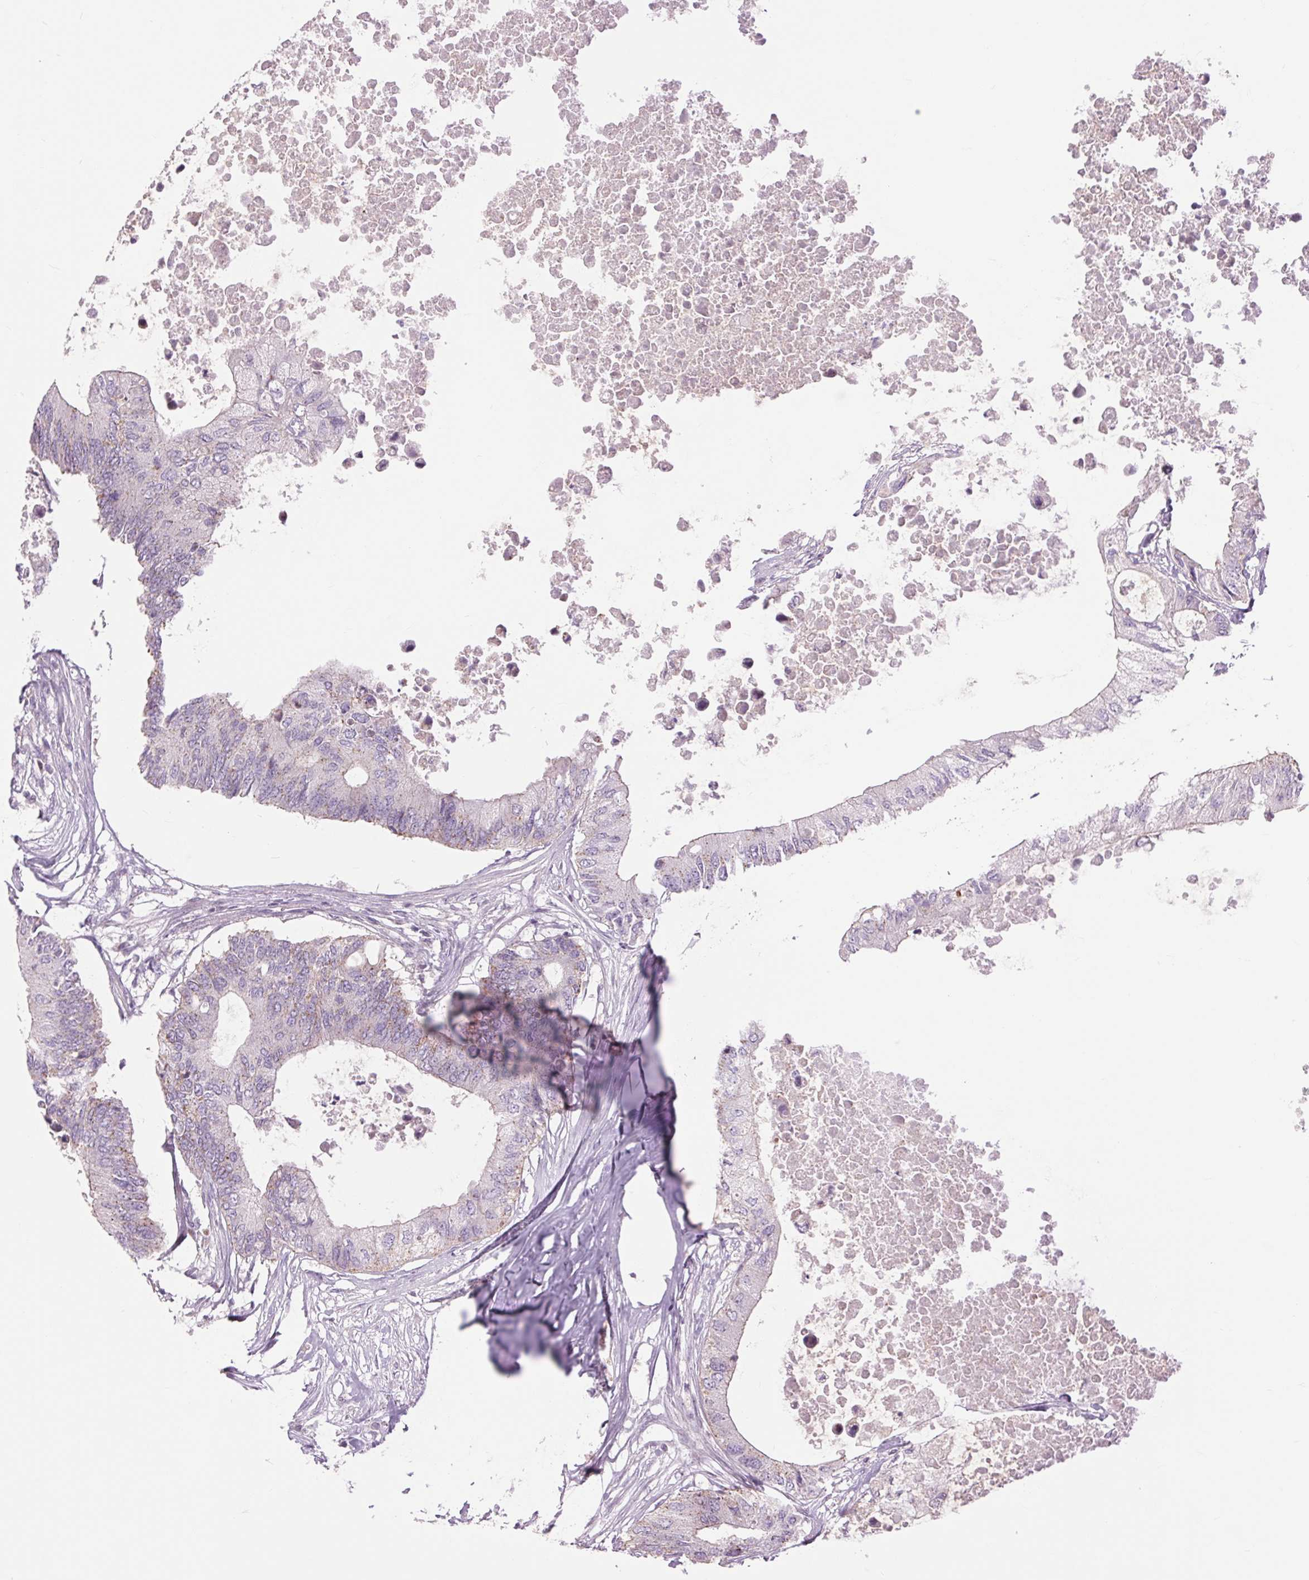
{"staining": {"intensity": "negative", "quantity": "none", "location": "none"}, "tissue": "colorectal cancer", "cell_type": "Tumor cells", "image_type": "cancer", "snomed": [{"axis": "morphology", "description": "Adenocarcinoma, NOS"}, {"axis": "topography", "description": "Colon"}], "caption": "Human colorectal cancer (adenocarcinoma) stained for a protein using immunohistochemistry (IHC) demonstrates no positivity in tumor cells.", "gene": "CTNNA3", "patient": {"sex": "male", "age": 71}}